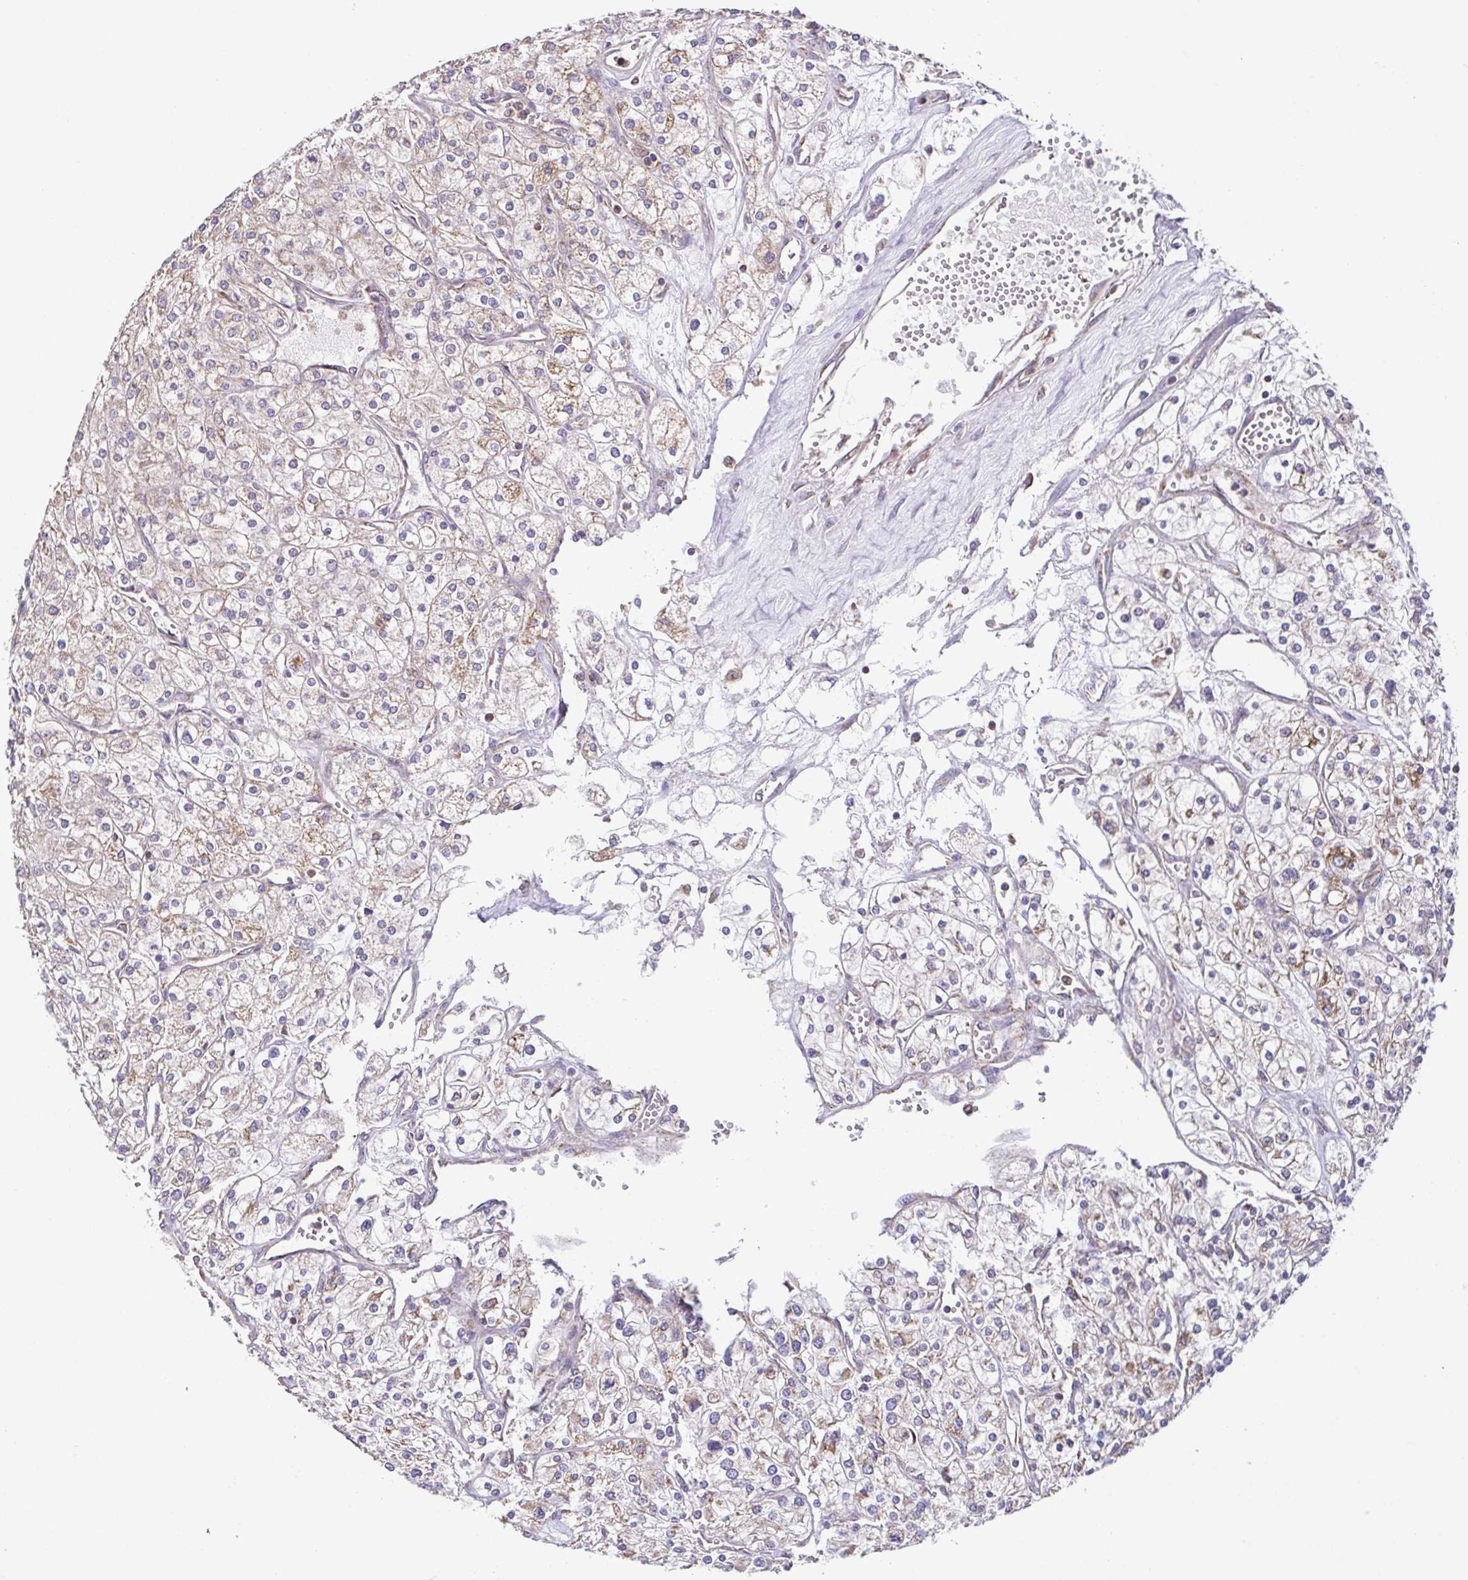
{"staining": {"intensity": "weak", "quantity": "25%-75%", "location": "cytoplasmic/membranous"}, "tissue": "renal cancer", "cell_type": "Tumor cells", "image_type": "cancer", "snomed": [{"axis": "morphology", "description": "Adenocarcinoma, NOS"}, {"axis": "topography", "description": "Kidney"}], "caption": "Protein expression analysis of renal cancer (adenocarcinoma) reveals weak cytoplasmic/membranous expression in approximately 25%-75% of tumor cells.", "gene": "DIP2B", "patient": {"sex": "male", "age": 80}}